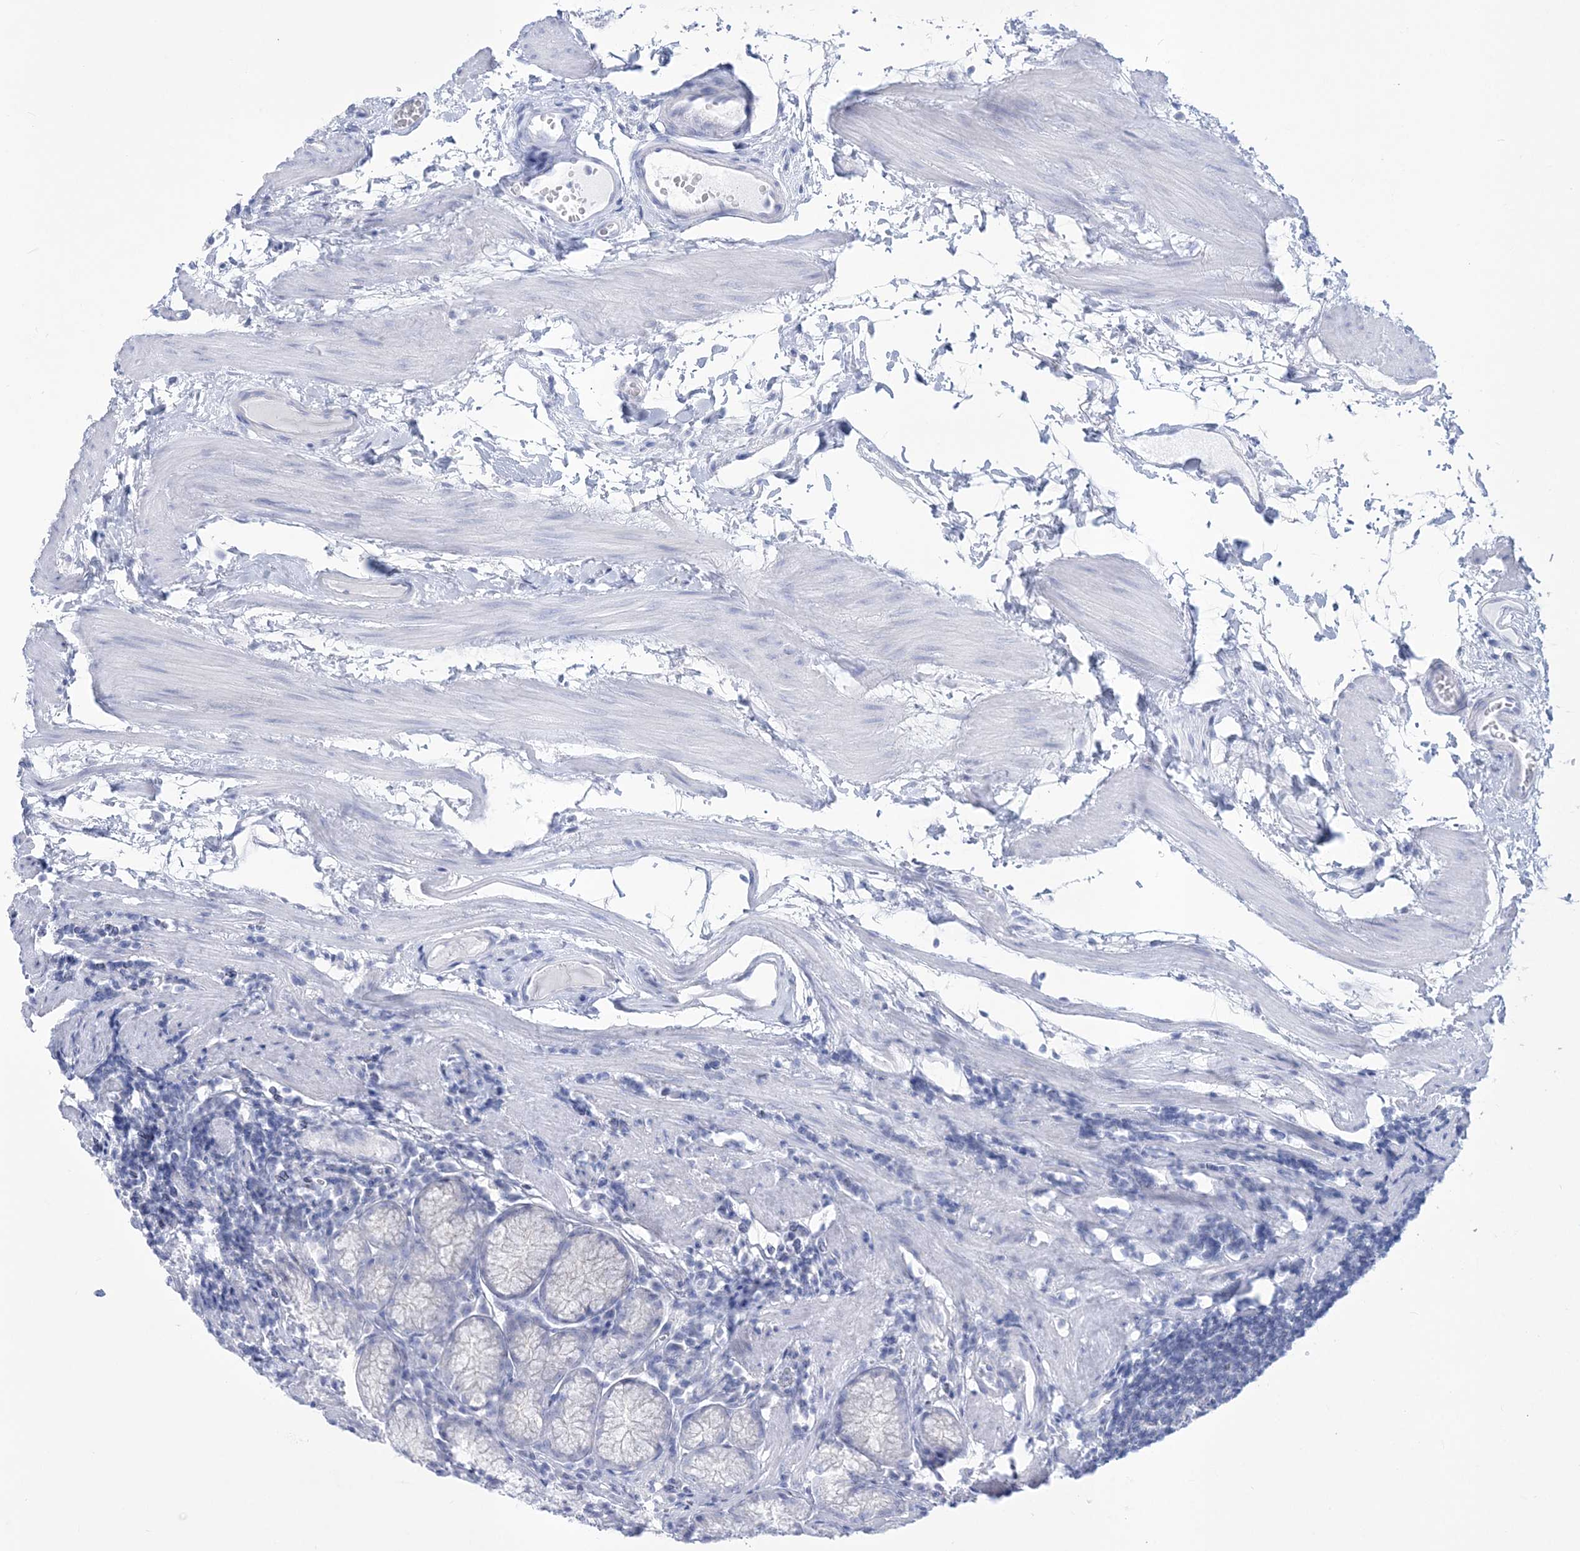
{"staining": {"intensity": "negative", "quantity": "none", "location": "none"}, "tissue": "stomach", "cell_type": "Glandular cells", "image_type": "normal", "snomed": [{"axis": "morphology", "description": "Normal tissue, NOS"}, {"axis": "topography", "description": "Stomach"}], "caption": "A high-resolution photomicrograph shows immunohistochemistry (IHC) staining of benign stomach, which shows no significant positivity in glandular cells.", "gene": "RBP2", "patient": {"sex": "male", "age": 55}}